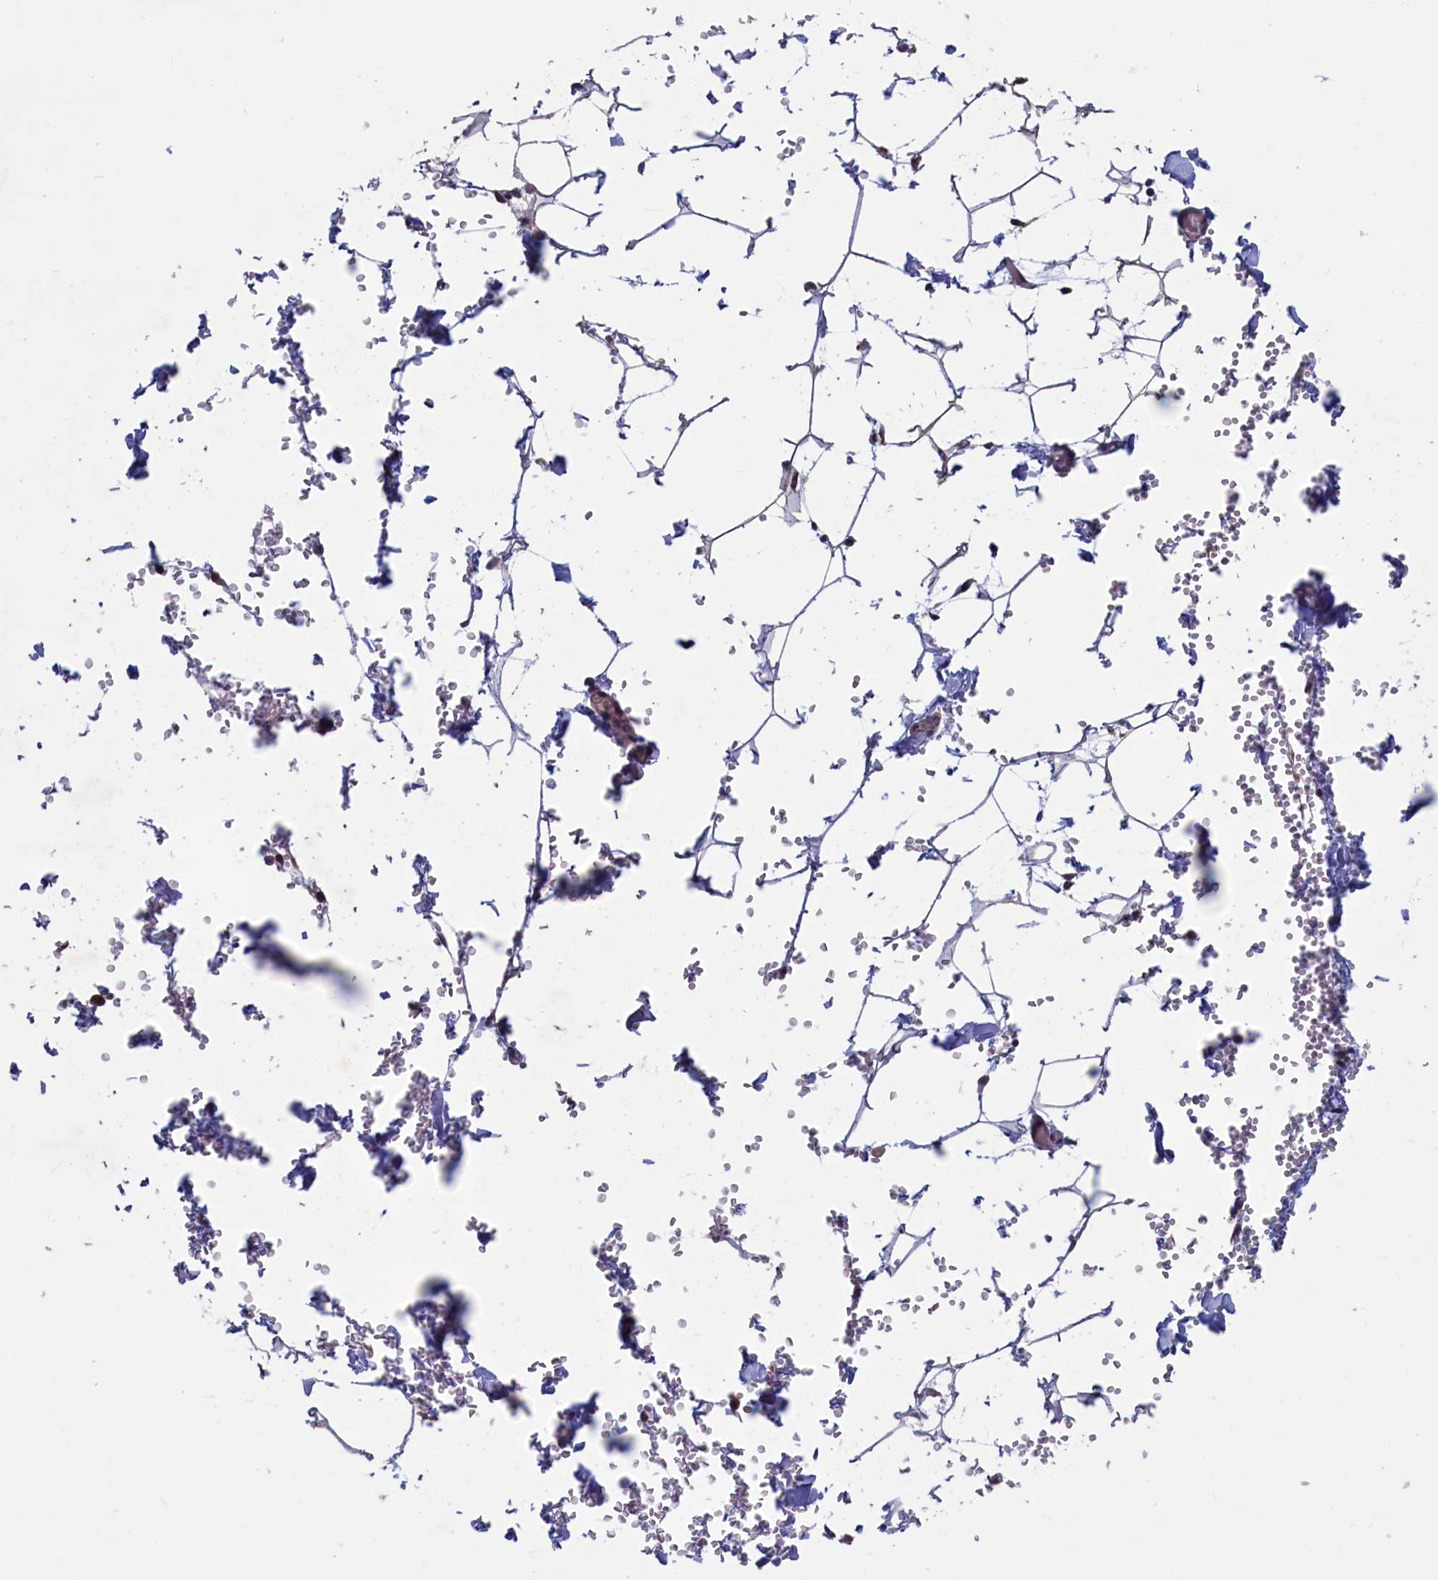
{"staining": {"intensity": "negative", "quantity": "none", "location": "none"}, "tissue": "adipose tissue", "cell_type": "Adipocytes", "image_type": "normal", "snomed": [{"axis": "morphology", "description": "Normal tissue, NOS"}, {"axis": "topography", "description": "Gallbladder"}, {"axis": "topography", "description": "Peripheral nerve tissue"}], "caption": "This is a photomicrograph of IHC staining of unremarkable adipose tissue, which shows no expression in adipocytes.", "gene": "NIBAN3", "patient": {"sex": "male", "age": 38}}